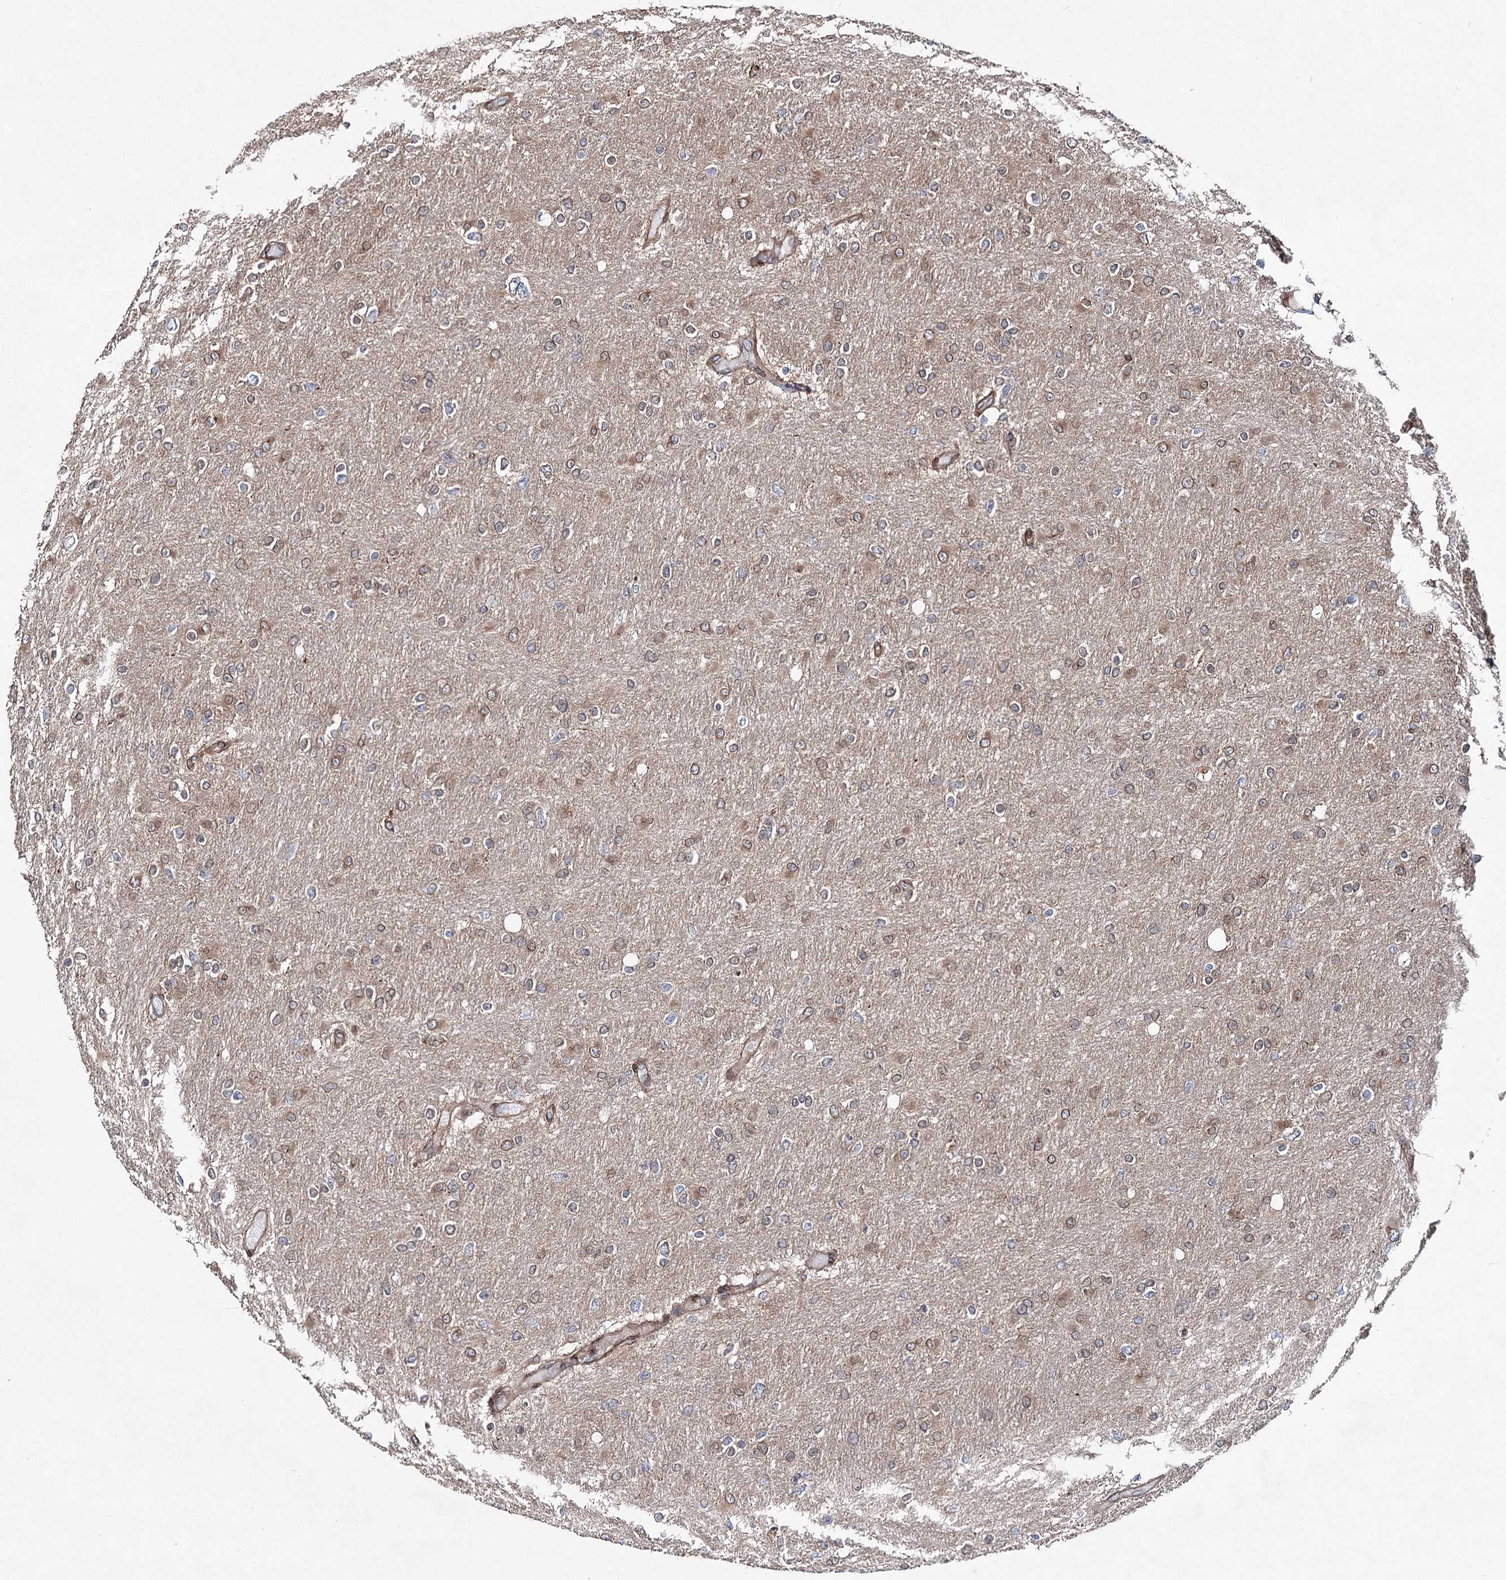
{"staining": {"intensity": "weak", "quantity": "25%-75%", "location": "cytoplasmic/membranous"}, "tissue": "glioma", "cell_type": "Tumor cells", "image_type": "cancer", "snomed": [{"axis": "morphology", "description": "Glioma, malignant, High grade"}, {"axis": "topography", "description": "Cerebral cortex"}], "caption": "The image shows staining of glioma, revealing weak cytoplasmic/membranous protein positivity (brown color) within tumor cells.", "gene": "FGFR1OP2", "patient": {"sex": "female", "age": 36}}